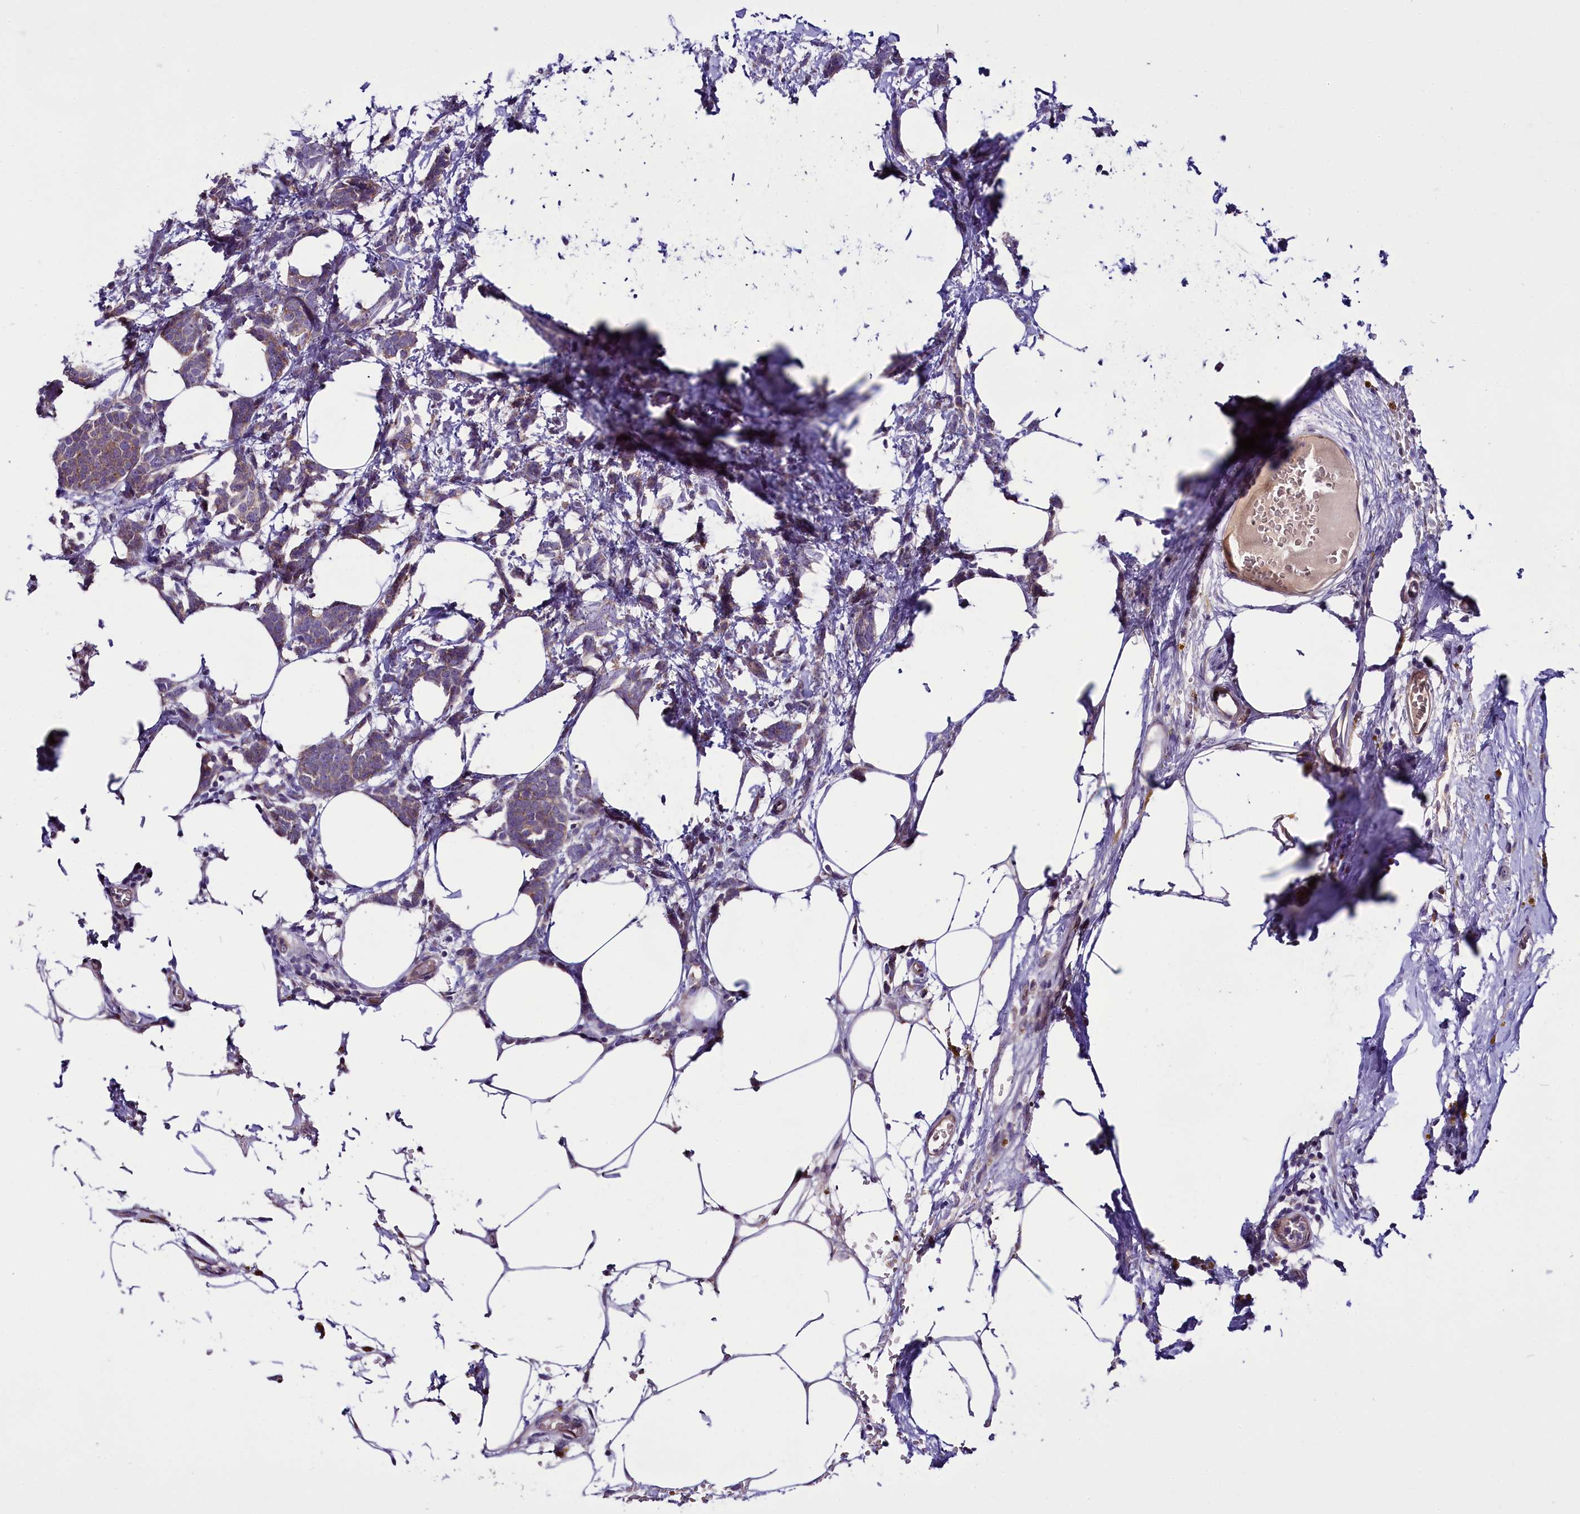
{"staining": {"intensity": "weak", "quantity": "25%-75%", "location": "cytoplasmic/membranous"}, "tissue": "breast cancer", "cell_type": "Tumor cells", "image_type": "cancer", "snomed": [{"axis": "morphology", "description": "Lobular carcinoma"}, {"axis": "topography", "description": "Breast"}], "caption": "An immunohistochemistry (IHC) image of tumor tissue is shown. Protein staining in brown labels weak cytoplasmic/membranous positivity in breast lobular carcinoma within tumor cells.", "gene": "C9orf40", "patient": {"sex": "female", "age": 58}}